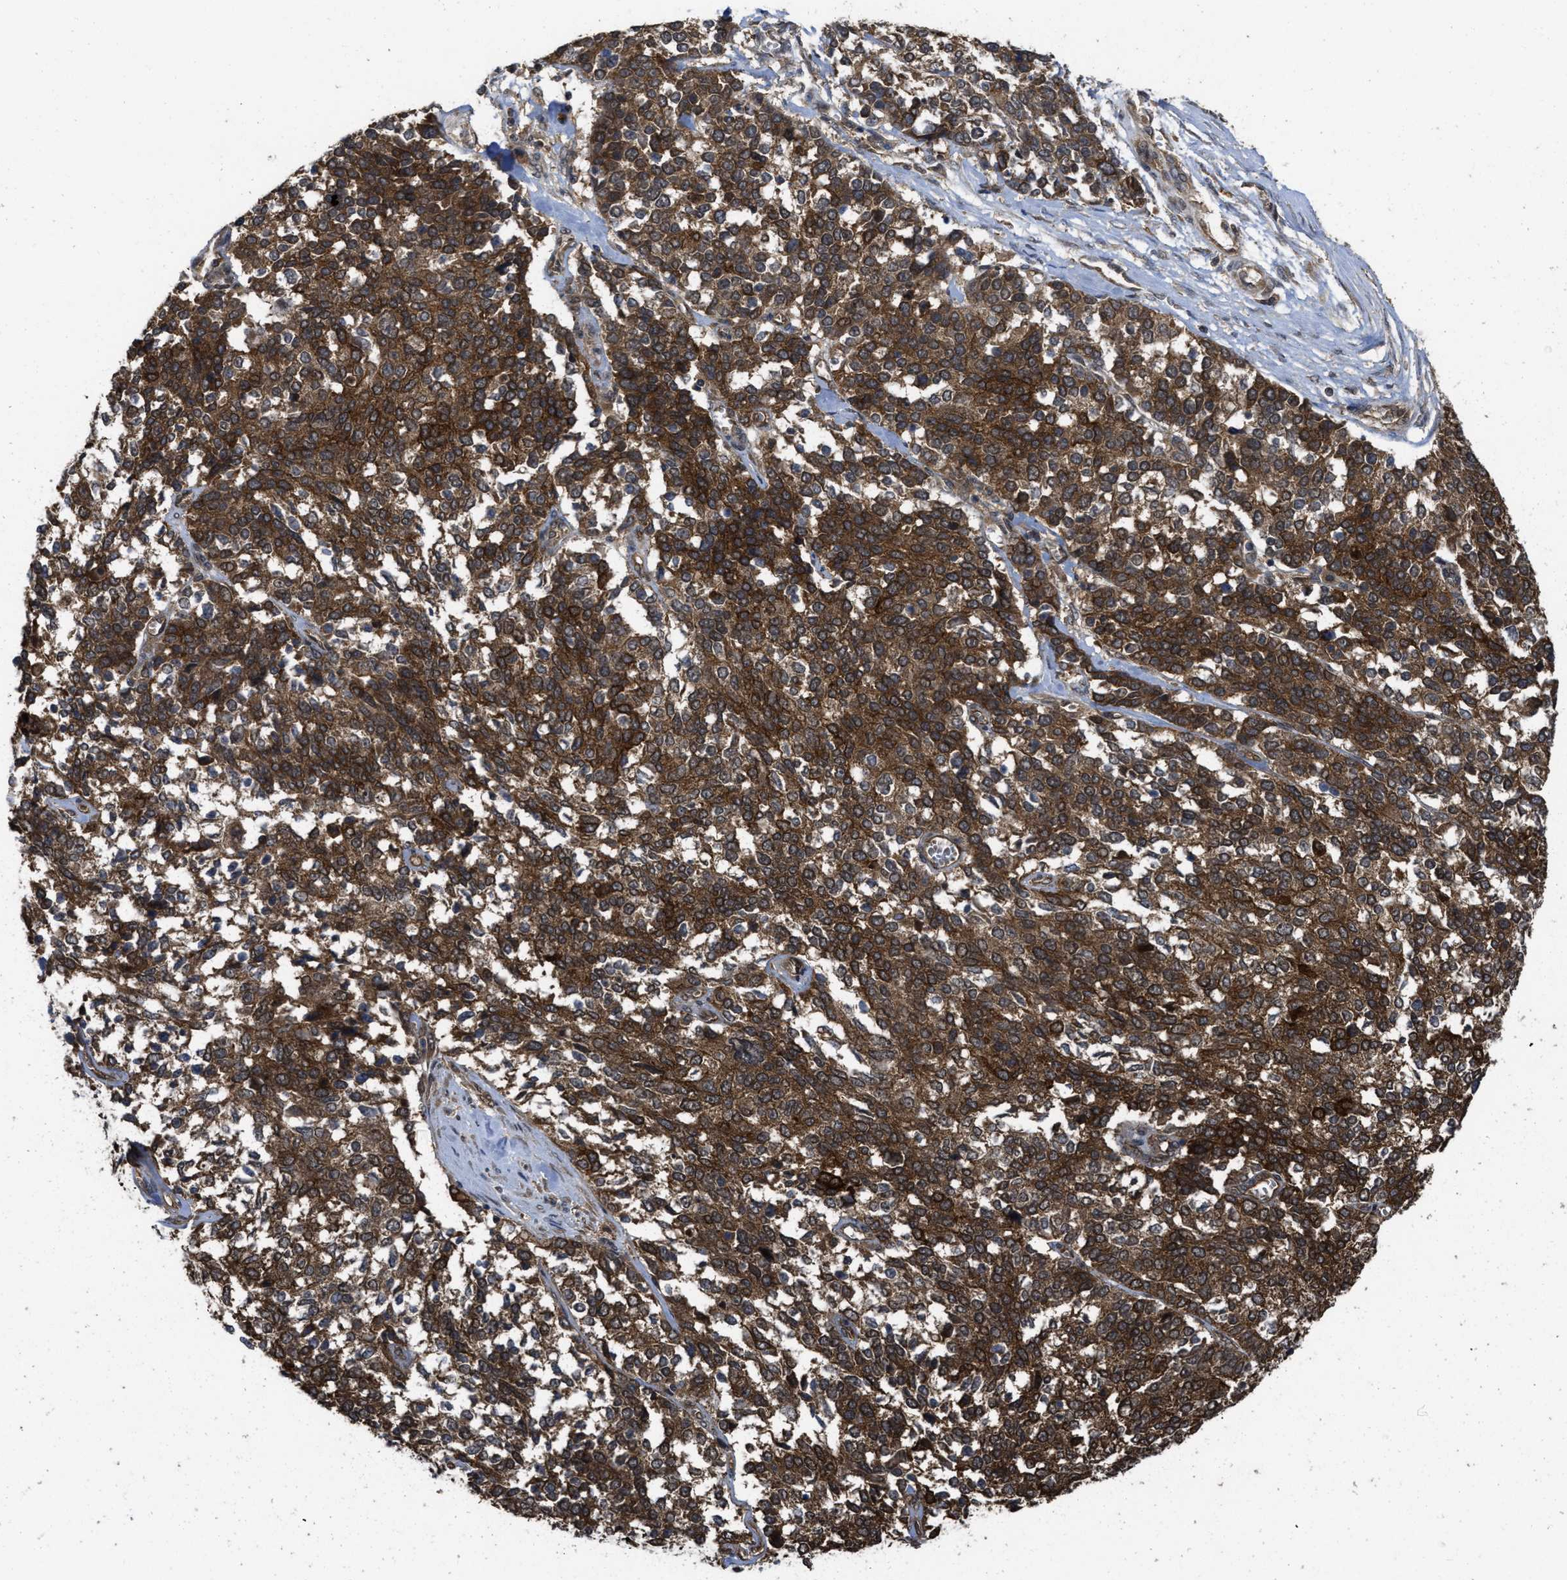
{"staining": {"intensity": "strong", "quantity": ">75%", "location": "cytoplasmic/membranous"}, "tissue": "ovarian cancer", "cell_type": "Tumor cells", "image_type": "cancer", "snomed": [{"axis": "morphology", "description": "Cystadenocarcinoma, serous, NOS"}, {"axis": "topography", "description": "Ovary"}], "caption": "An immunohistochemistry micrograph of neoplastic tissue is shown. Protein staining in brown highlights strong cytoplasmic/membranous positivity in serous cystadenocarcinoma (ovarian) within tumor cells.", "gene": "FZD6", "patient": {"sex": "female", "age": 44}}